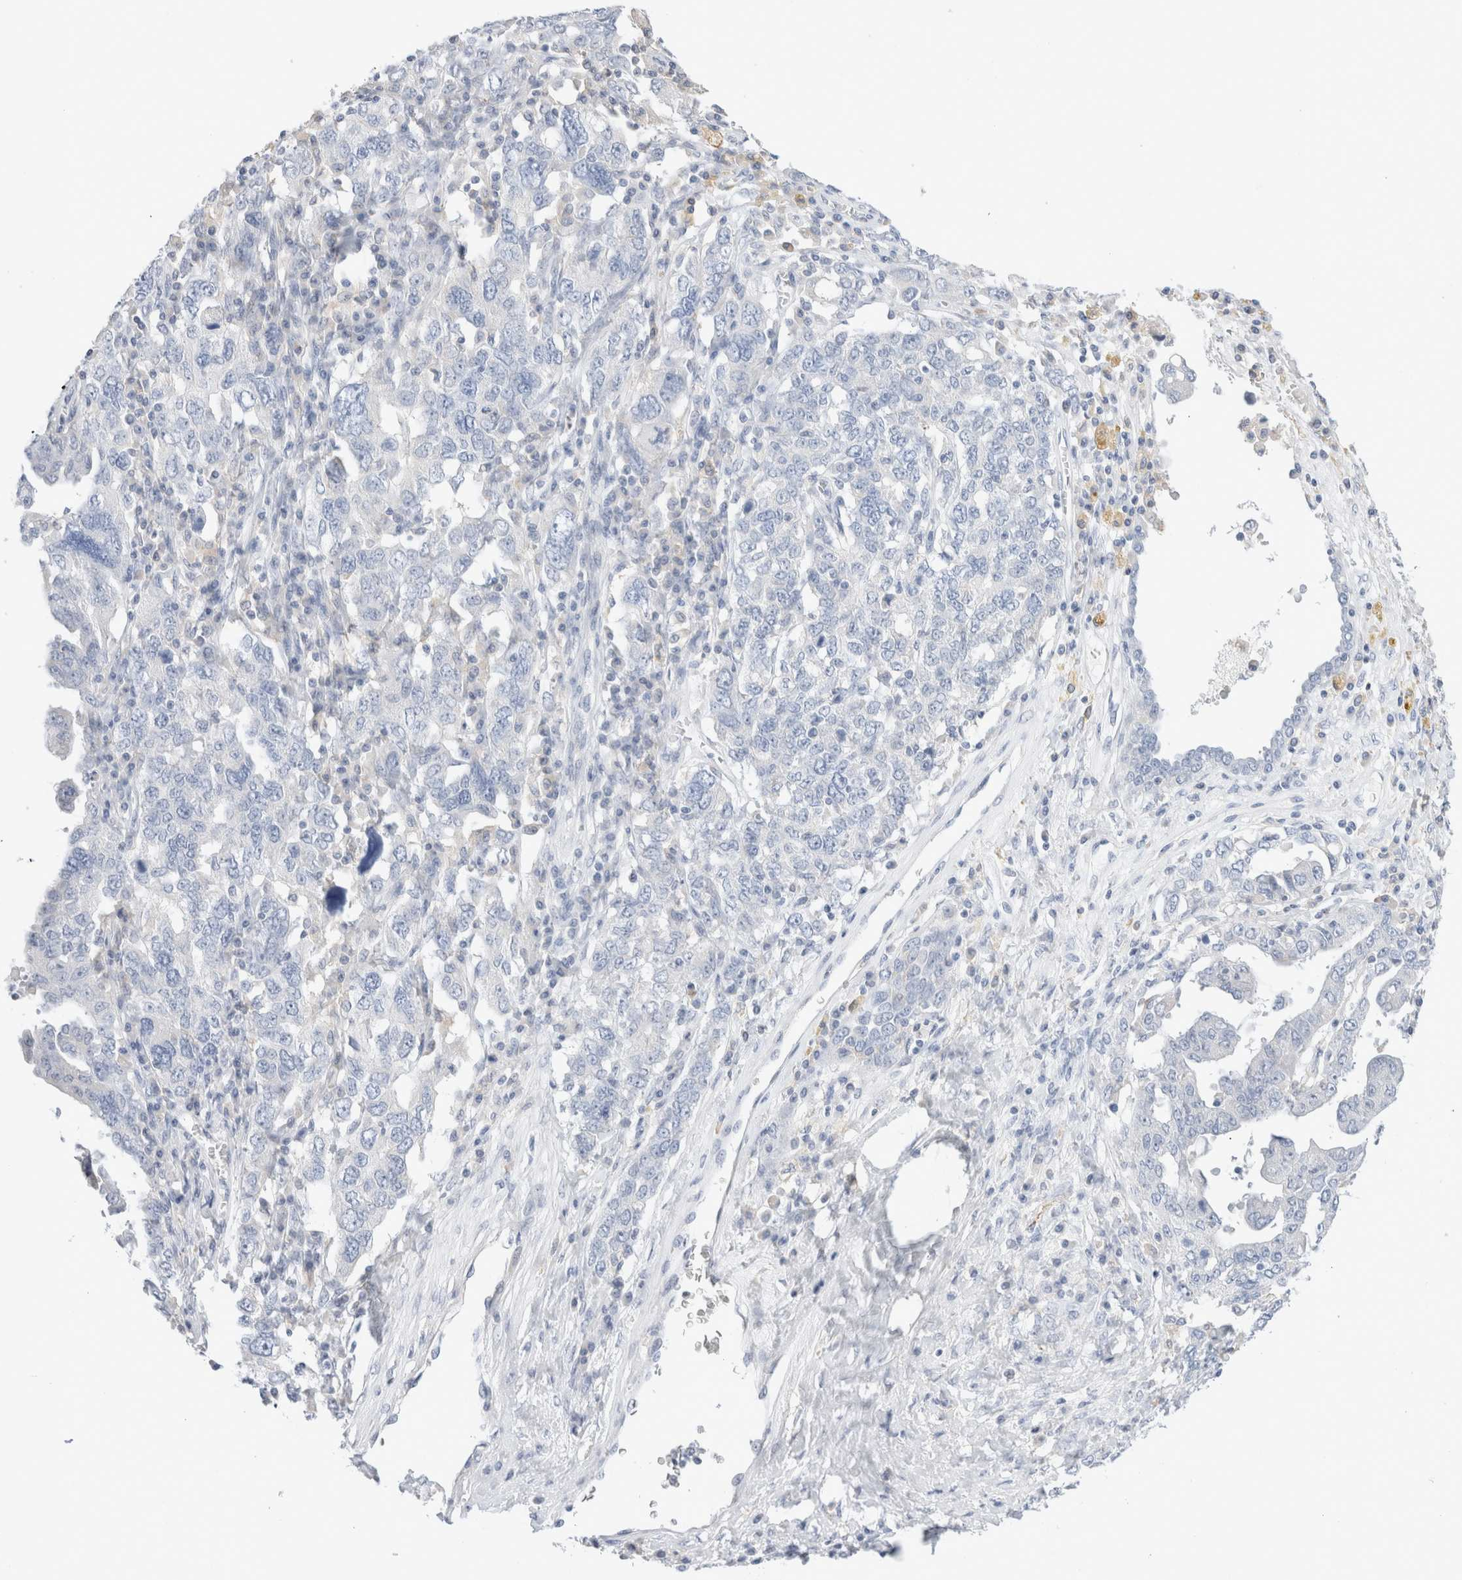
{"staining": {"intensity": "negative", "quantity": "none", "location": "none"}, "tissue": "ovarian cancer", "cell_type": "Tumor cells", "image_type": "cancer", "snomed": [{"axis": "morphology", "description": "Carcinoma, endometroid"}, {"axis": "topography", "description": "Ovary"}], "caption": "Endometroid carcinoma (ovarian) was stained to show a protein in brown. There is no significant positivity in tumor cells.", "gene": "ADAM30", "patient": {"sex": "female", "age": 62}}